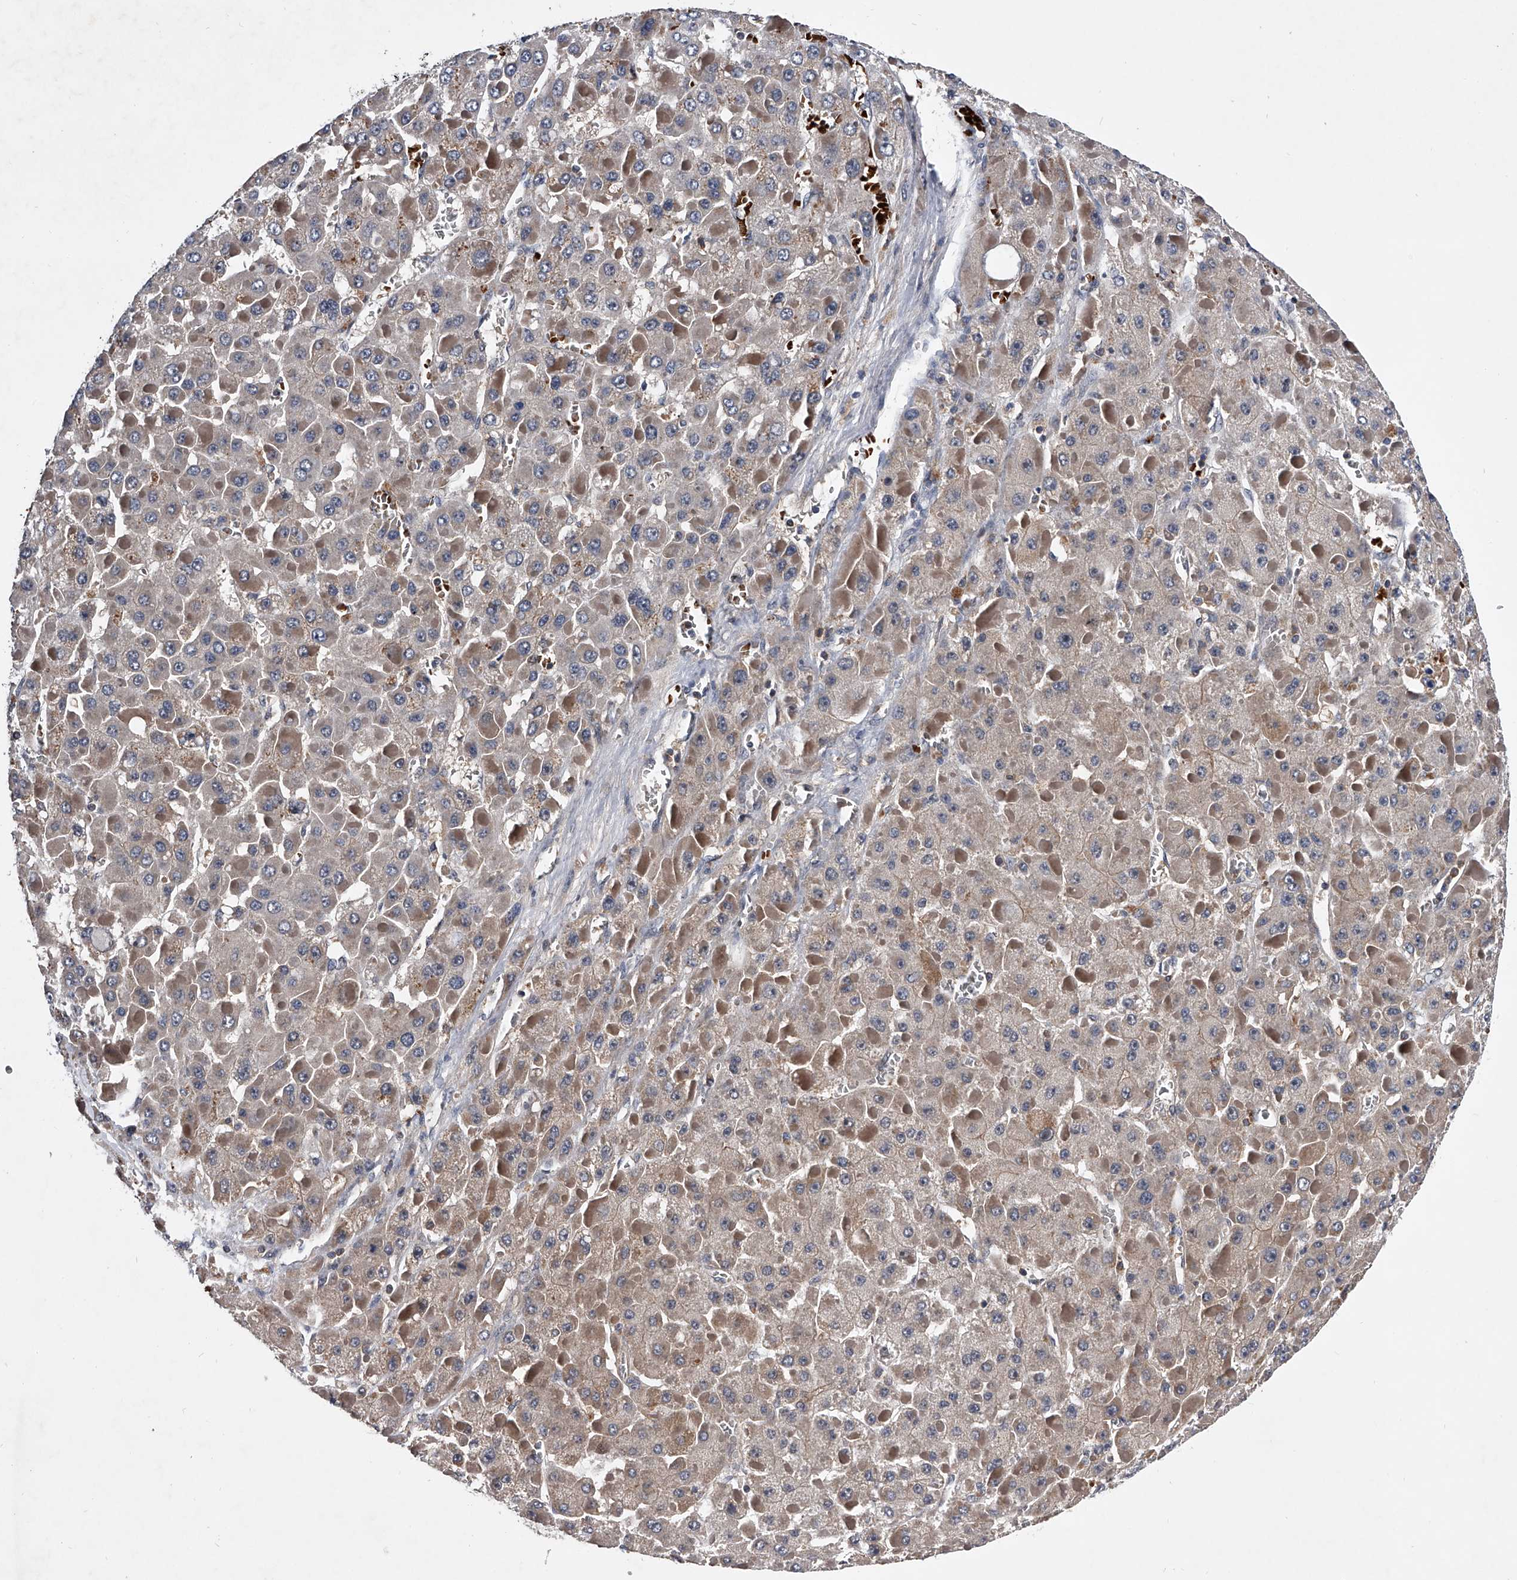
{"staining": {"intensity": "weak", "quantity": "<25%", "location": "cytoplasmic/membranous"}, "tissue": "liver cancer", "cell_type": "Tumor cells", "image_type": "cancer", "snomed": [{"axis": "morphology", "description": "Carcinoma, Hepatocellular, NOS"}, {"axis": "topography", "description": "Liver"}], "caption": "Immunohistochemical staining of liver hepatocellular carcinoma displays no significant positivity in tumor cells. Nuclei are stained in blue.", "gene": "ZNF30", "patient": {"sex": "female", "age": 73}}